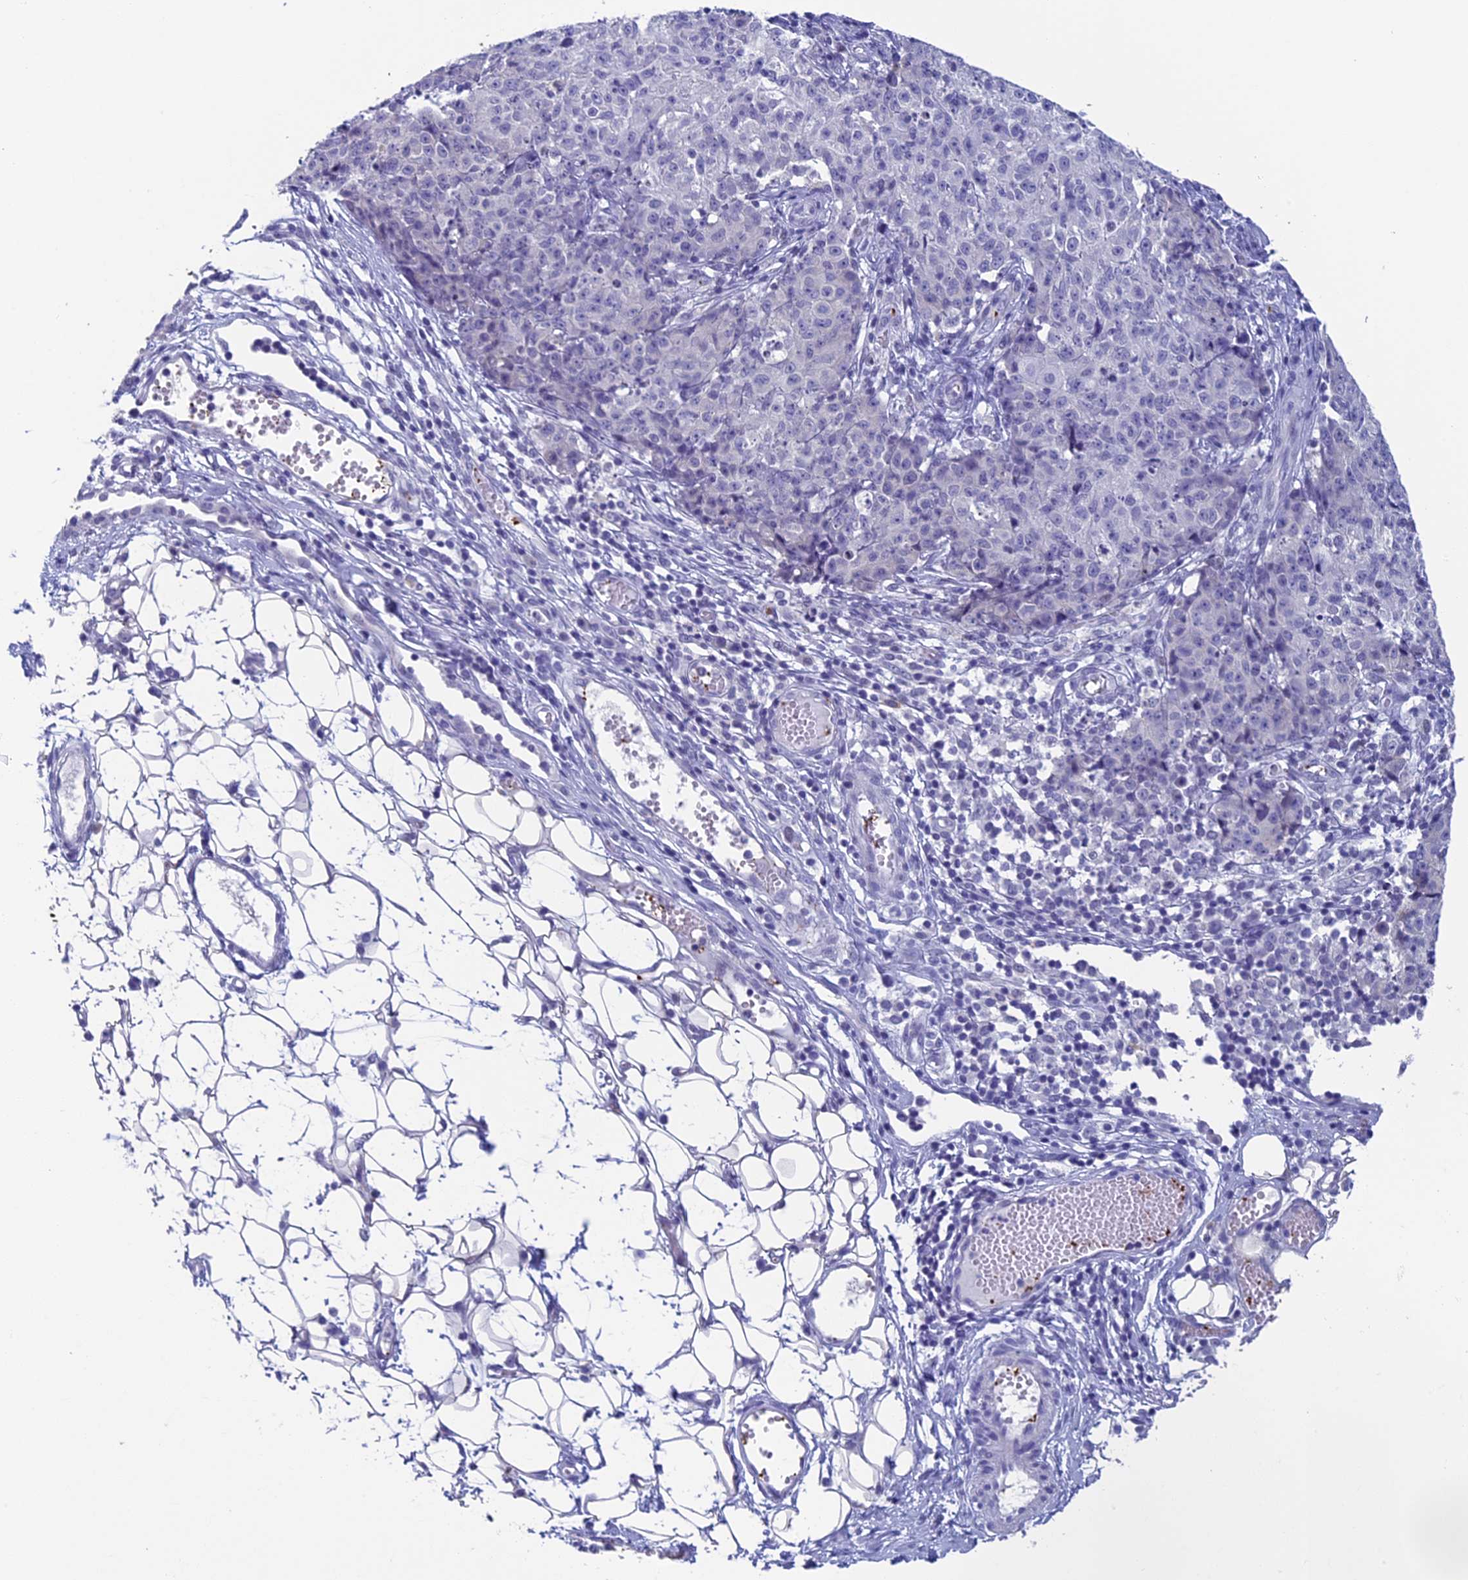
{"staining": {"intensity": "negative", "quantity": "none", "location": "none"}, "tissue": "ovarian cancer", "cell_type": "Tumor cells", "image_type": "cancer", "snomed": [{"axis": "morphology", "description": "Carcinoma, endometroid"}, {"axis": "topography", "description": "Ovary"}], "caption": "Tumor cells are negative for brown protein staining in ovarian endometroid carcinoma.", "gene": "AIFM2", "patient": {"sex": "female", "age": 42}}